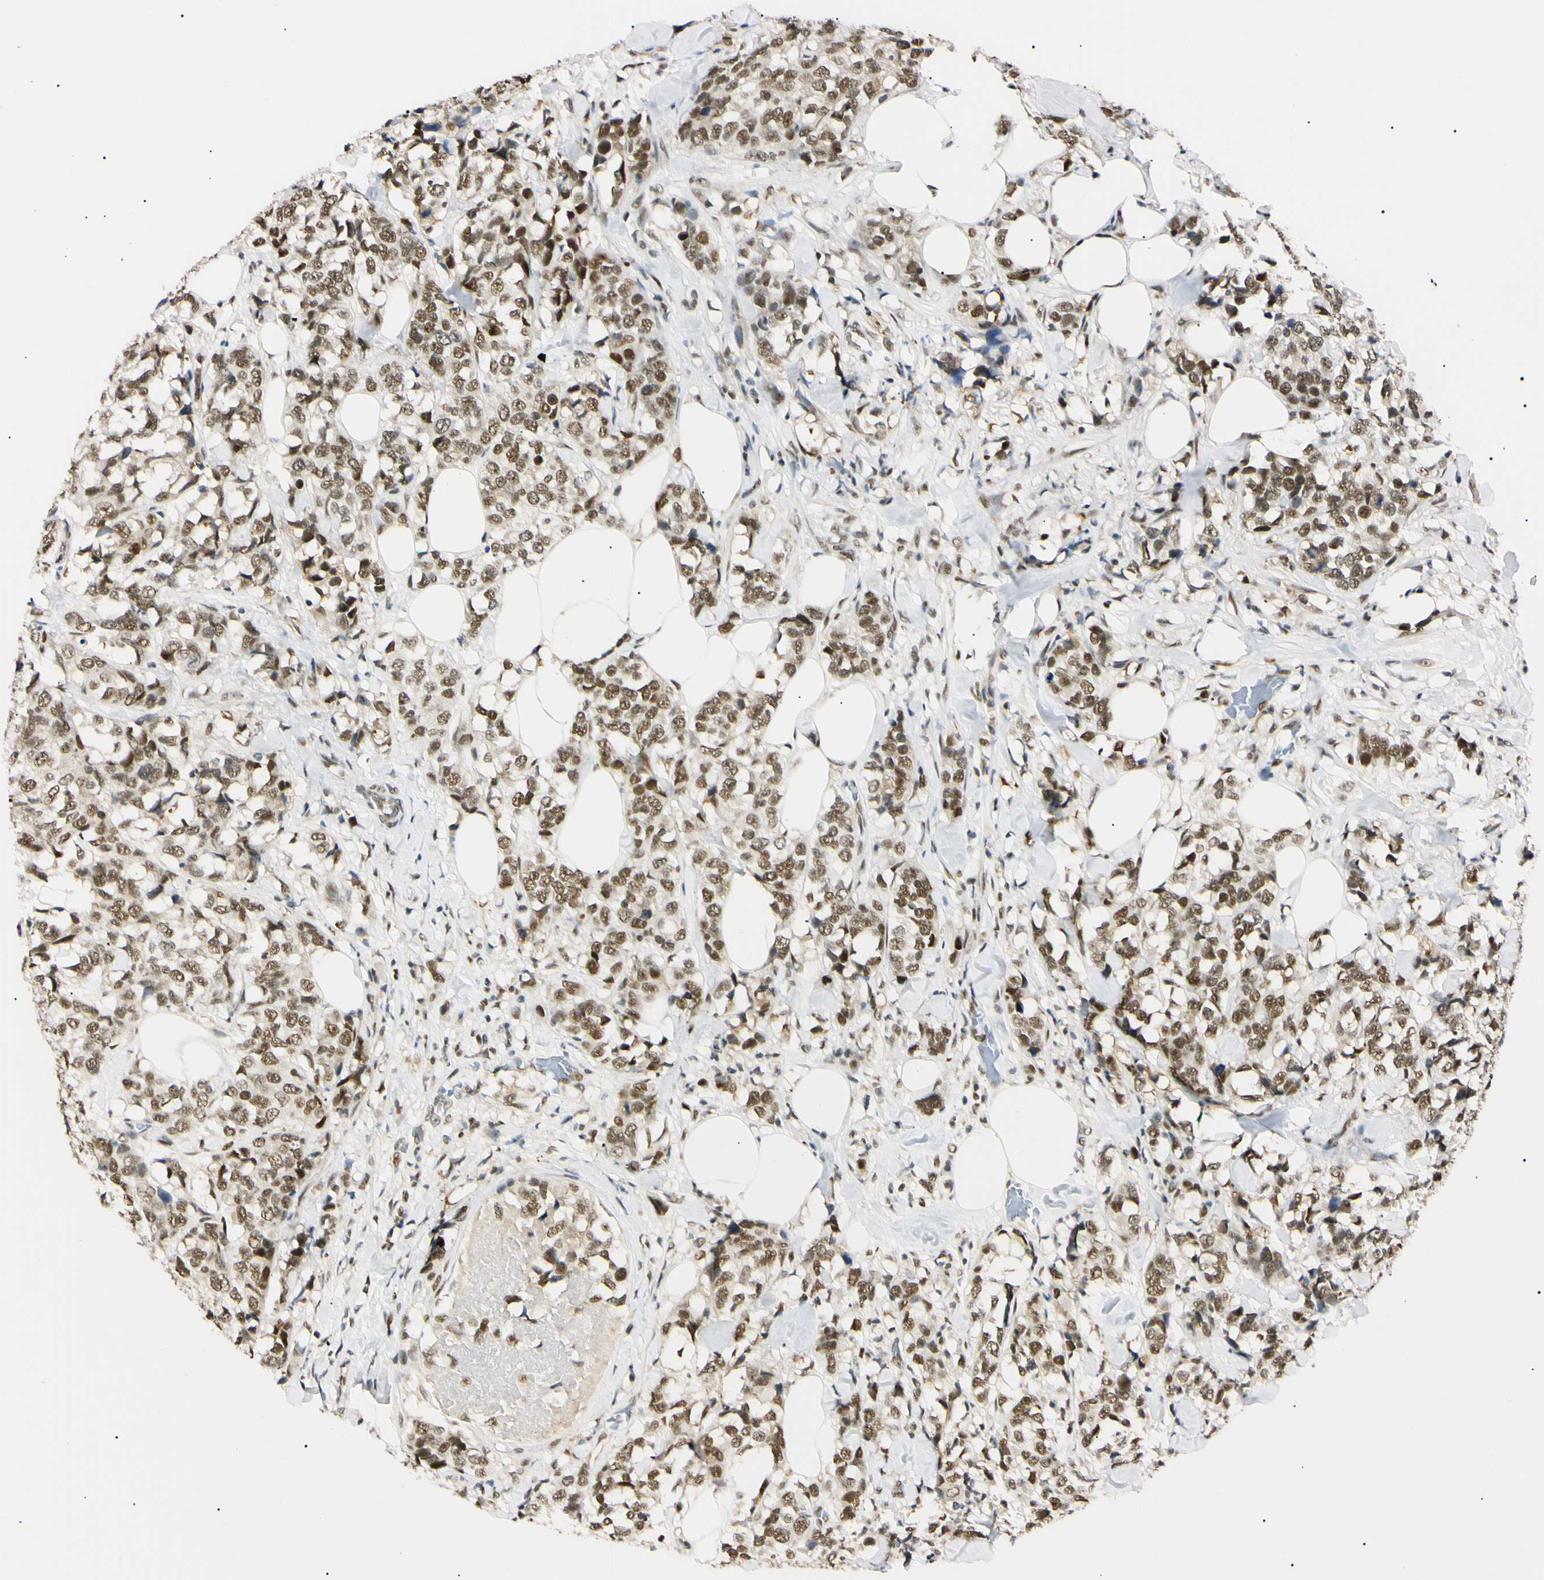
{"staining": {"intensity": "moderate", "quantity": ">75%", "location": "nuclear"}, "tissue": "breast cancer", "cell_type": "Tumor cells", "image_type": "cancer", "snomed": [{"axis": "morphology", "description": "Lobular carcinoma"}, {"axis": "topography", "description": "Breast"}], "caption": "The histopathology image displays staining of lobular carcinoma (breast), revealing moderate nuclear protein positivity (brown color) within tumor cells.", "gene": "ZNF134", "patient": {"sex": "female", "age": 59}}